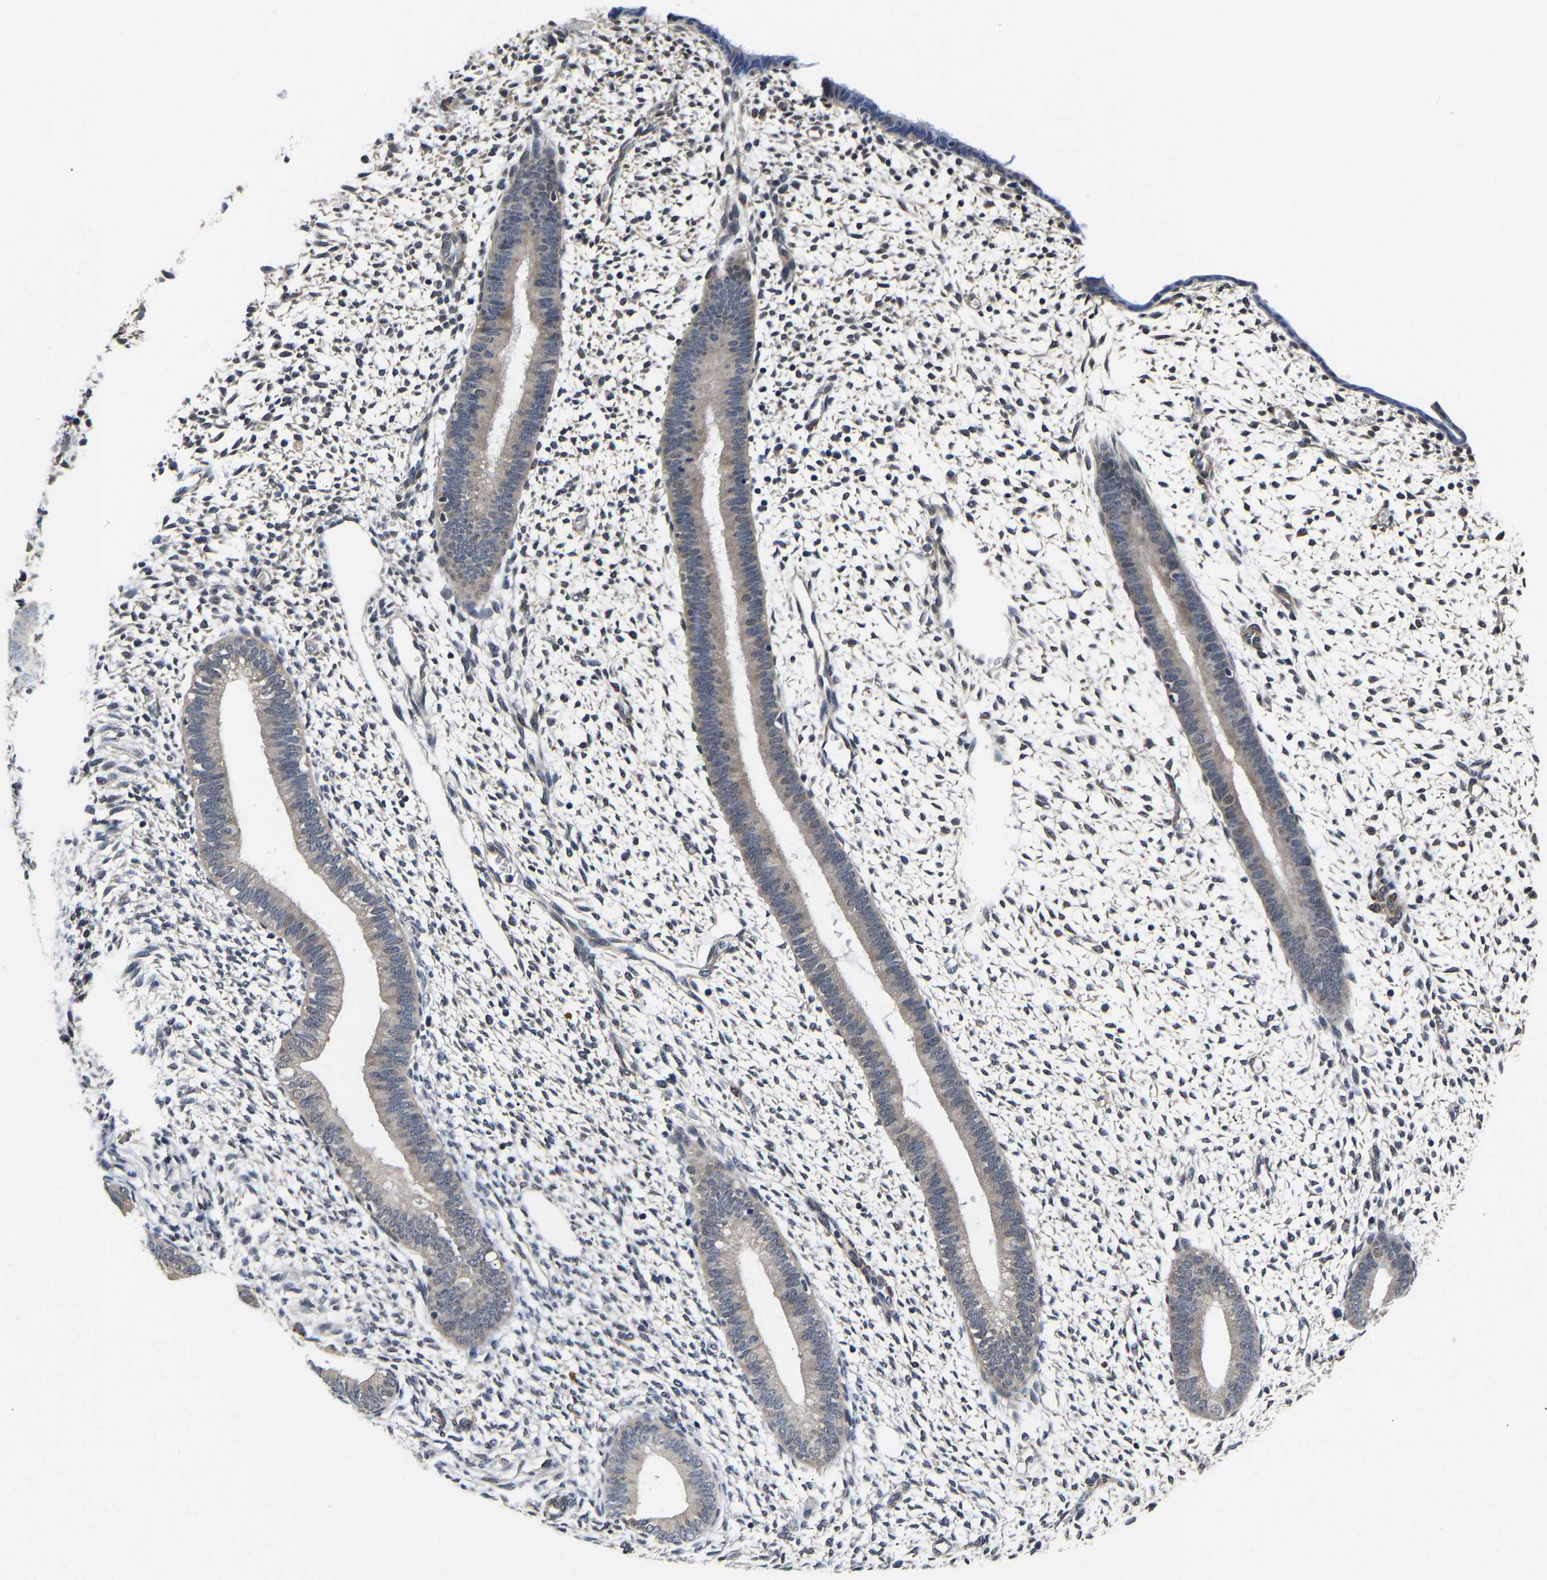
{"staining": {"intensity": "negative", "quantity": "none", "location": "none"}, "tissue": "endometrium", "cell_type": "Cells in endometrial stroma", "image_type": "normal", "snomed": [{"axis": "morphology", "description": "Normal tissue, NOS"}, {"axis": "topography", "description": "Endometrium"}], "caption": "IHC micrograph of benign endometrium: human endometrium stained with DAB (3,3'-diaminobenzidine) displays no significant protein staining in cells in endometrial stroma.", "gene": "METTL16", "patient": {"sex": "female", "age": 46}}